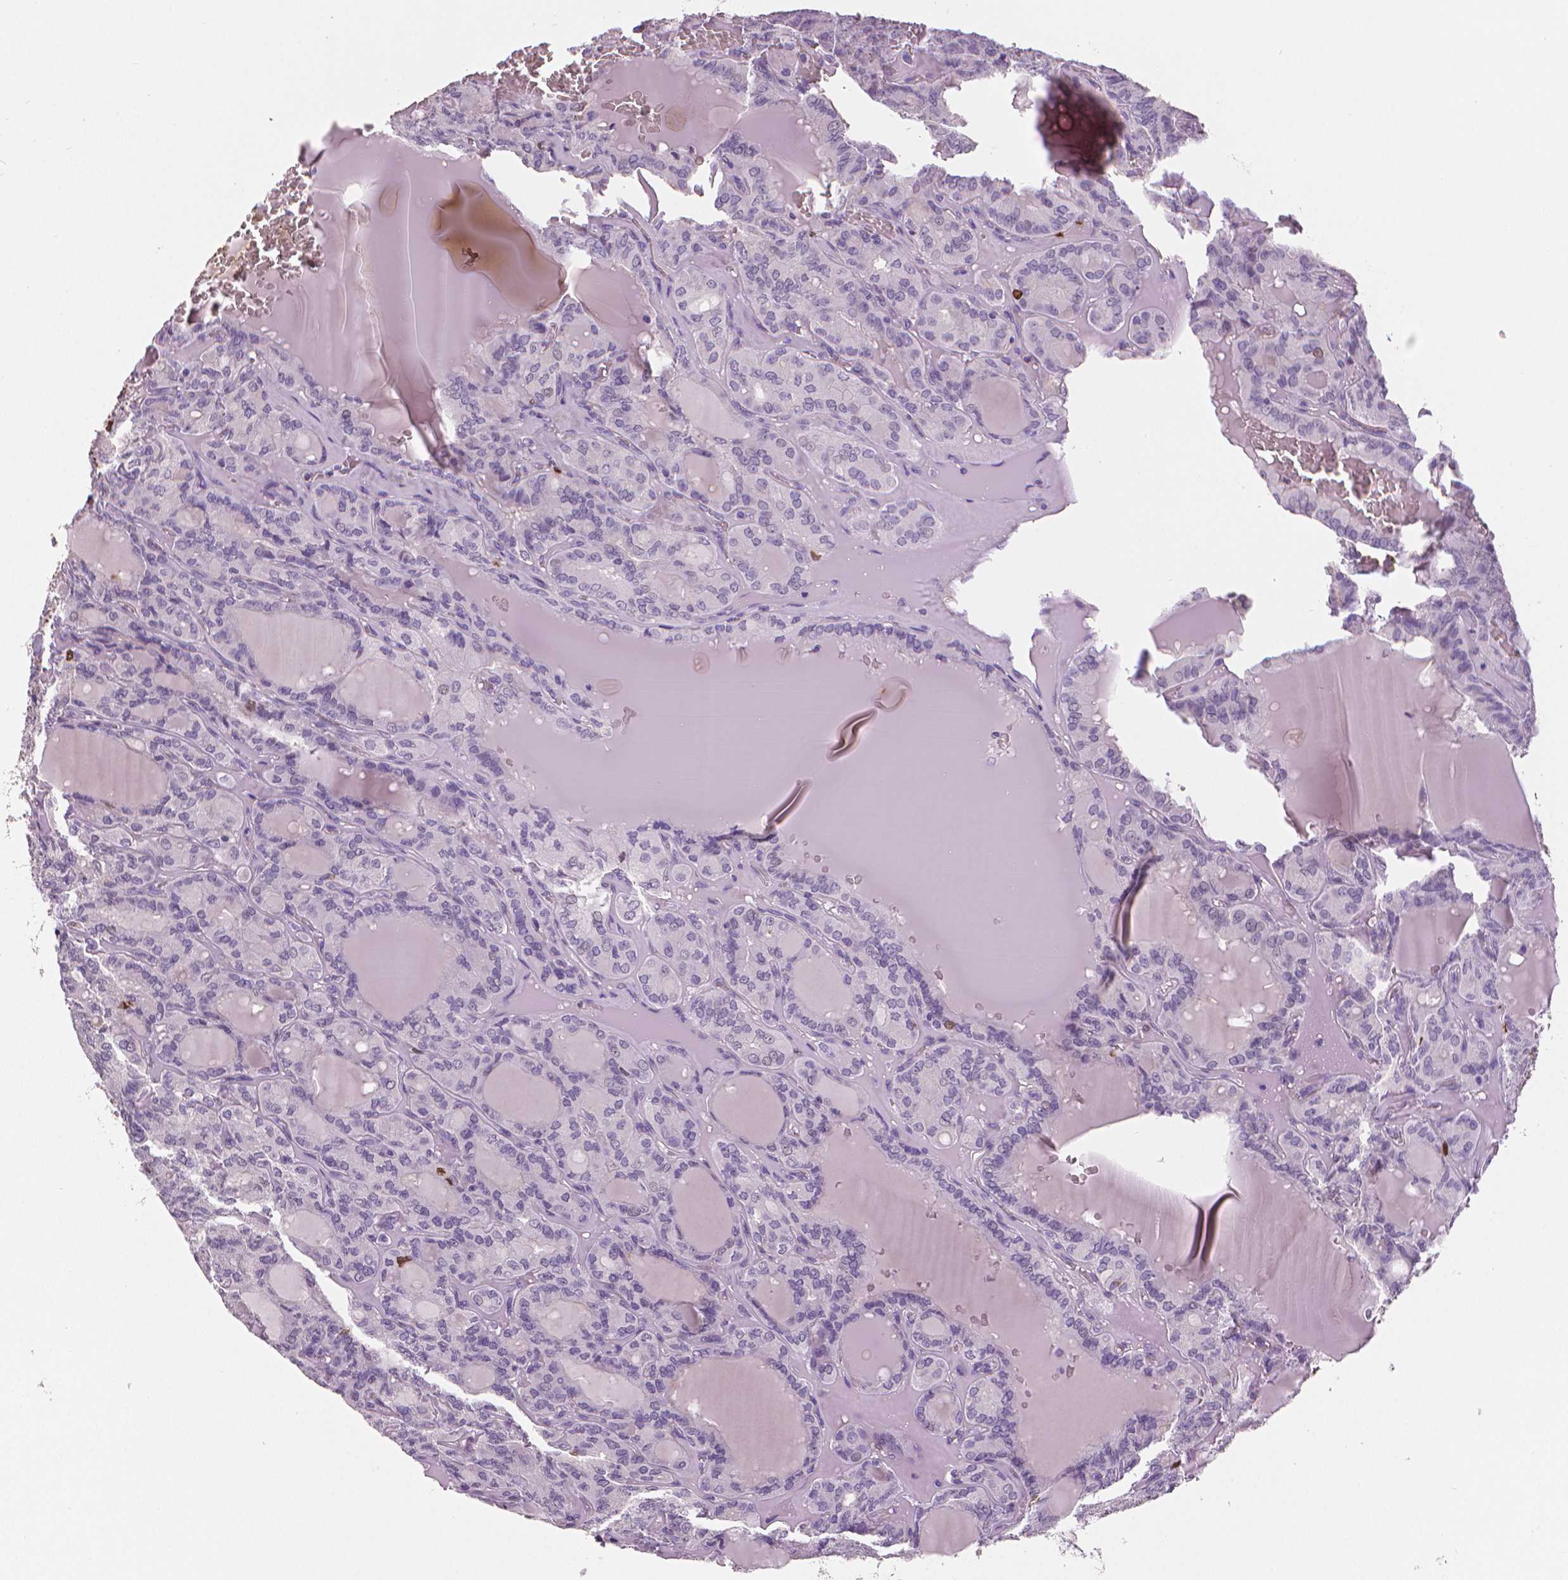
{"staining": {"intensity": "negative", "quantity": "none", "location": "none"}, "tissue": "thyroid cancer", "cell_type": "Tumor cells", "image_type": "cancer", "snomed": [{"axis": "morphology", "description": "Papillary adenocarcinoma, NOS"}, {"axis": "topography", "description": "Thyroid gland"}], "caption": "Immunohistochemistry (IHC) image of thyroid cancer stained for a protein (brown), which displays no positivity in tumor cells.", "gene": "MKI67", "patient": {"sex": "male", "age": 87}}